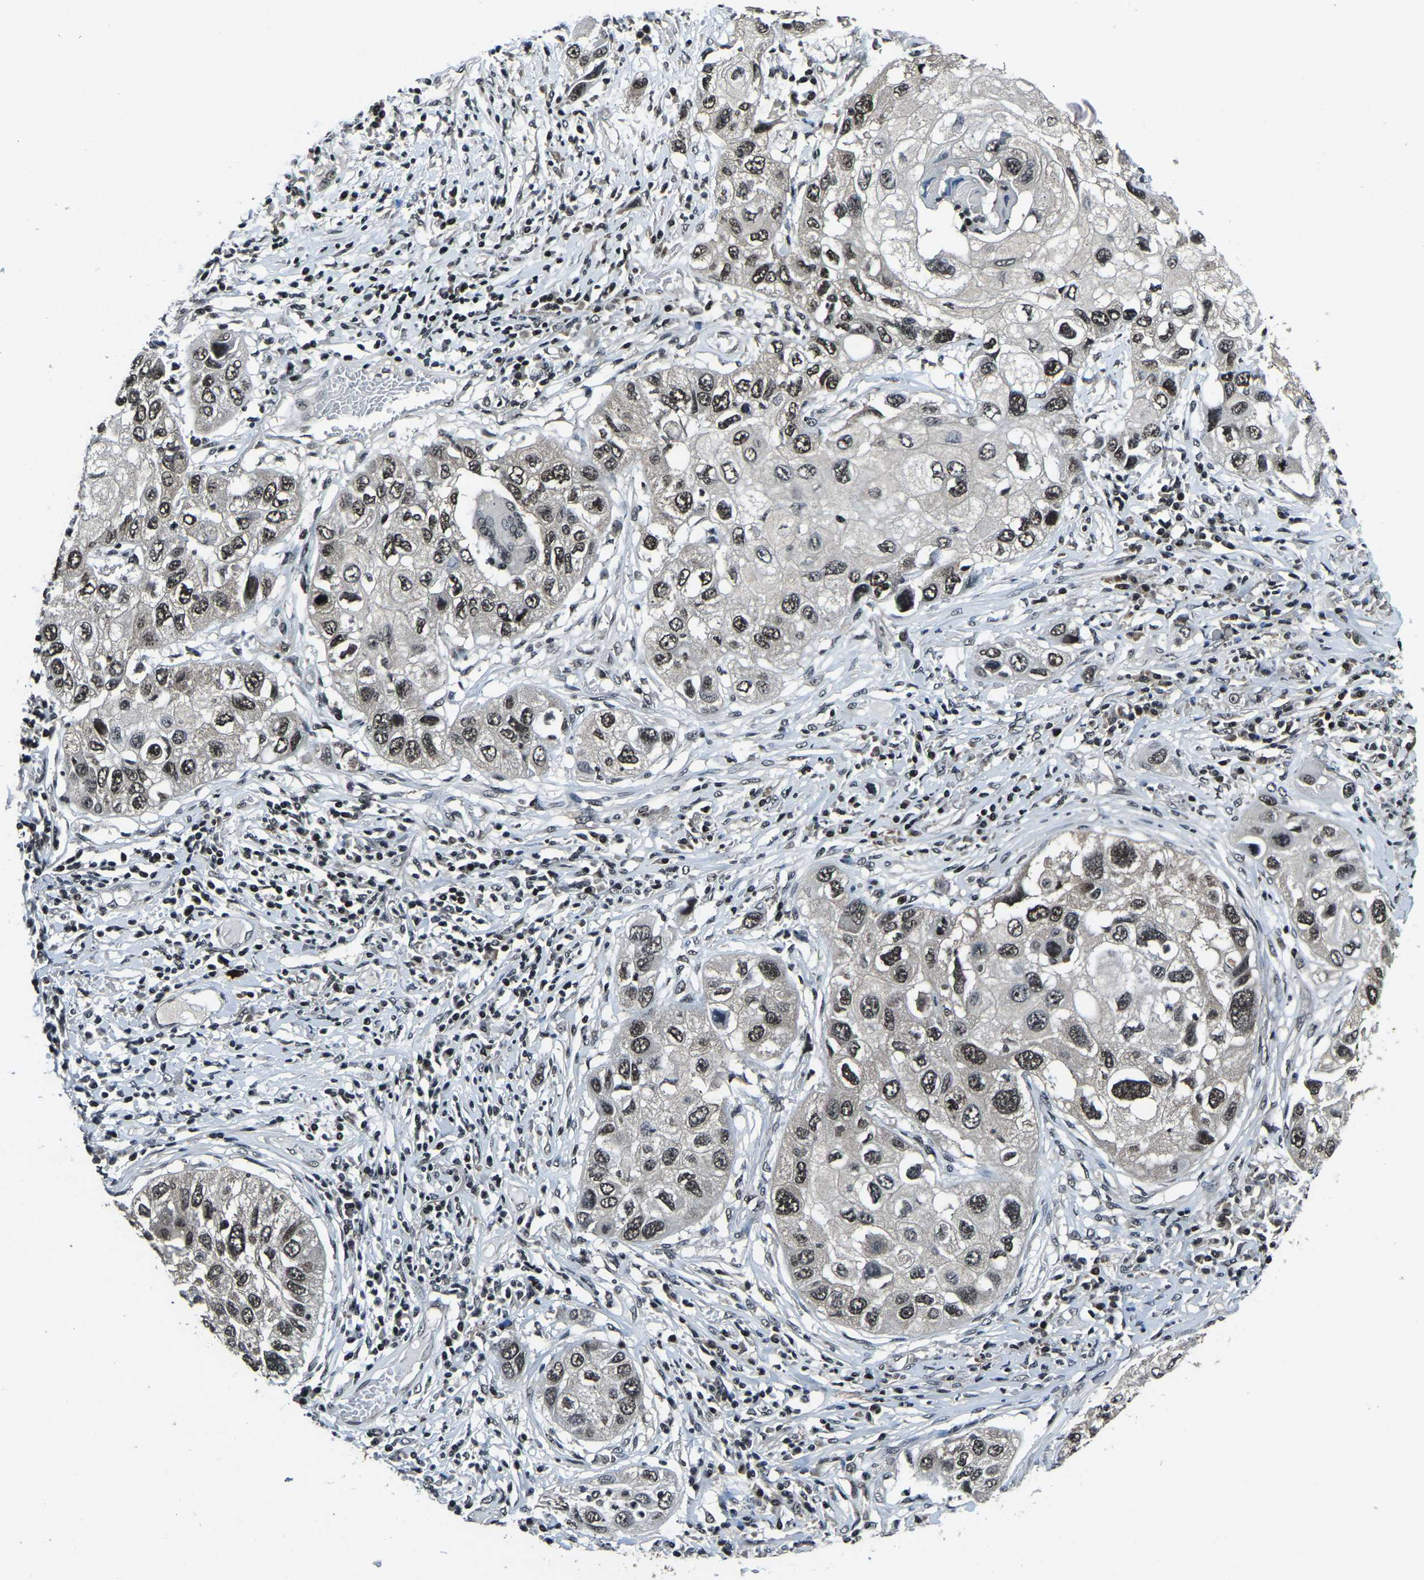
{"staining": {"intensity": "weak", "quantity": ">75%", "location": "nuclear"}, "tissue": "lung cancer", "cell_type": "Tumor cells", "image_type": "cancer", "snomed": [{"axis": "morphology", "description": "Squamous cell carcinoma, NOS"}, {"axis": "topography", "description": "Lung"}], "caption": "The image reveals immunohistochemical staining of lung cancer (squamous cell carcinoma). There is weak nuclear expression is appreciated in about >75% of tumor cells. (DAB (3,3'-diaminobenzidine) IHC with brightfield microscopy, high magnification).", "gene": "ANKIB1", "patient": {"sex": "male", "age": 71}}